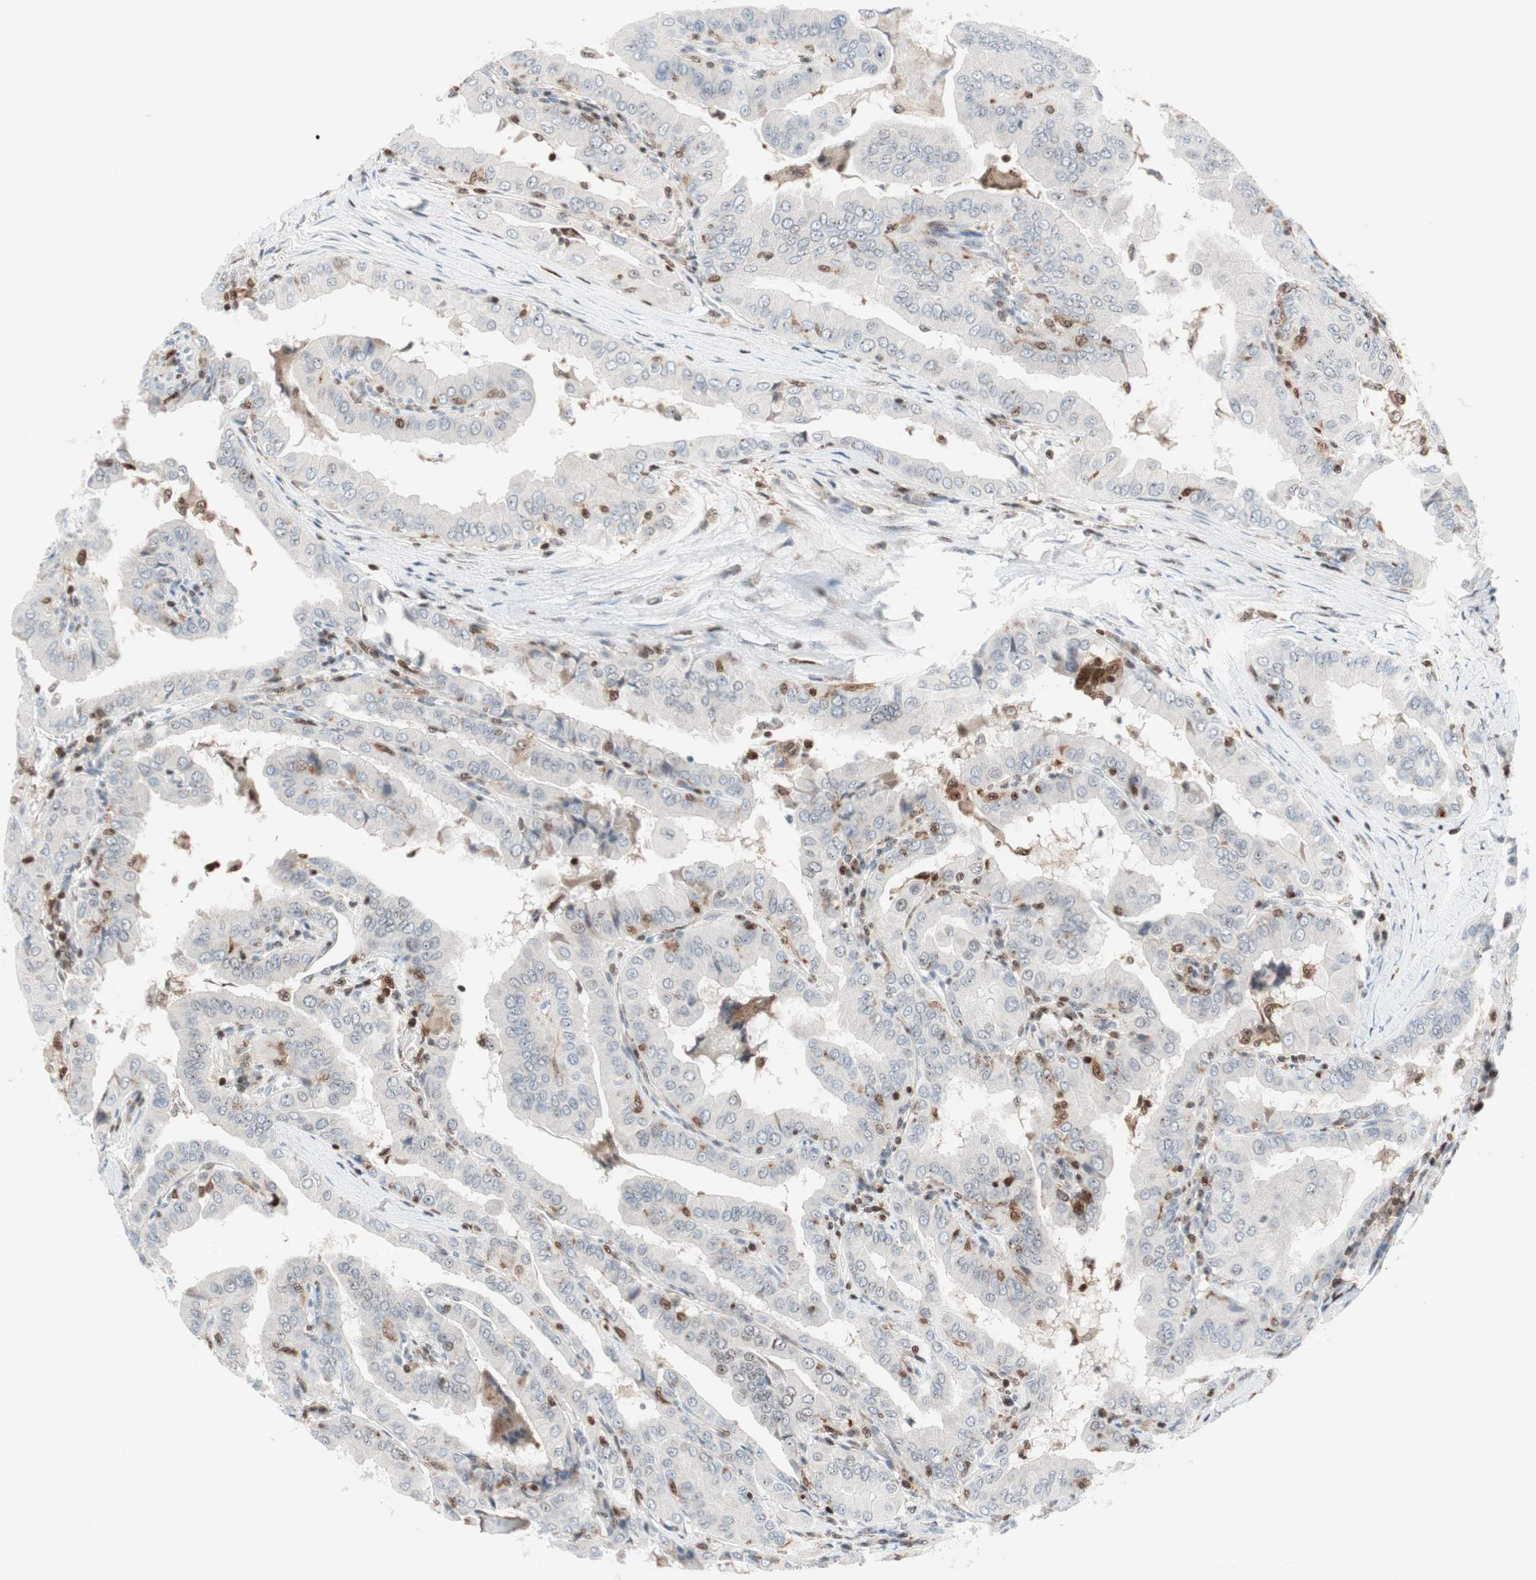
{"staining": {"intensity": "negative", "quantity": "none", "location": "none"}, "tissue": "thyroid cancer", "cell_type": "Tumor cells", "image_type": "cancer", "snomed": [{"axis": "morphology", "description": "Papillary adenocarcinoma, NOS"}, {"axis": "topography", "description": "Thyroid gland"}], "caption": "Papillary adenocarcinoma (thyroid) was stained to show a protein in brown. There is no significant expression in tumor cells.", "gene": "RGS10", "patient": {"sex": "male", "age": 33}}